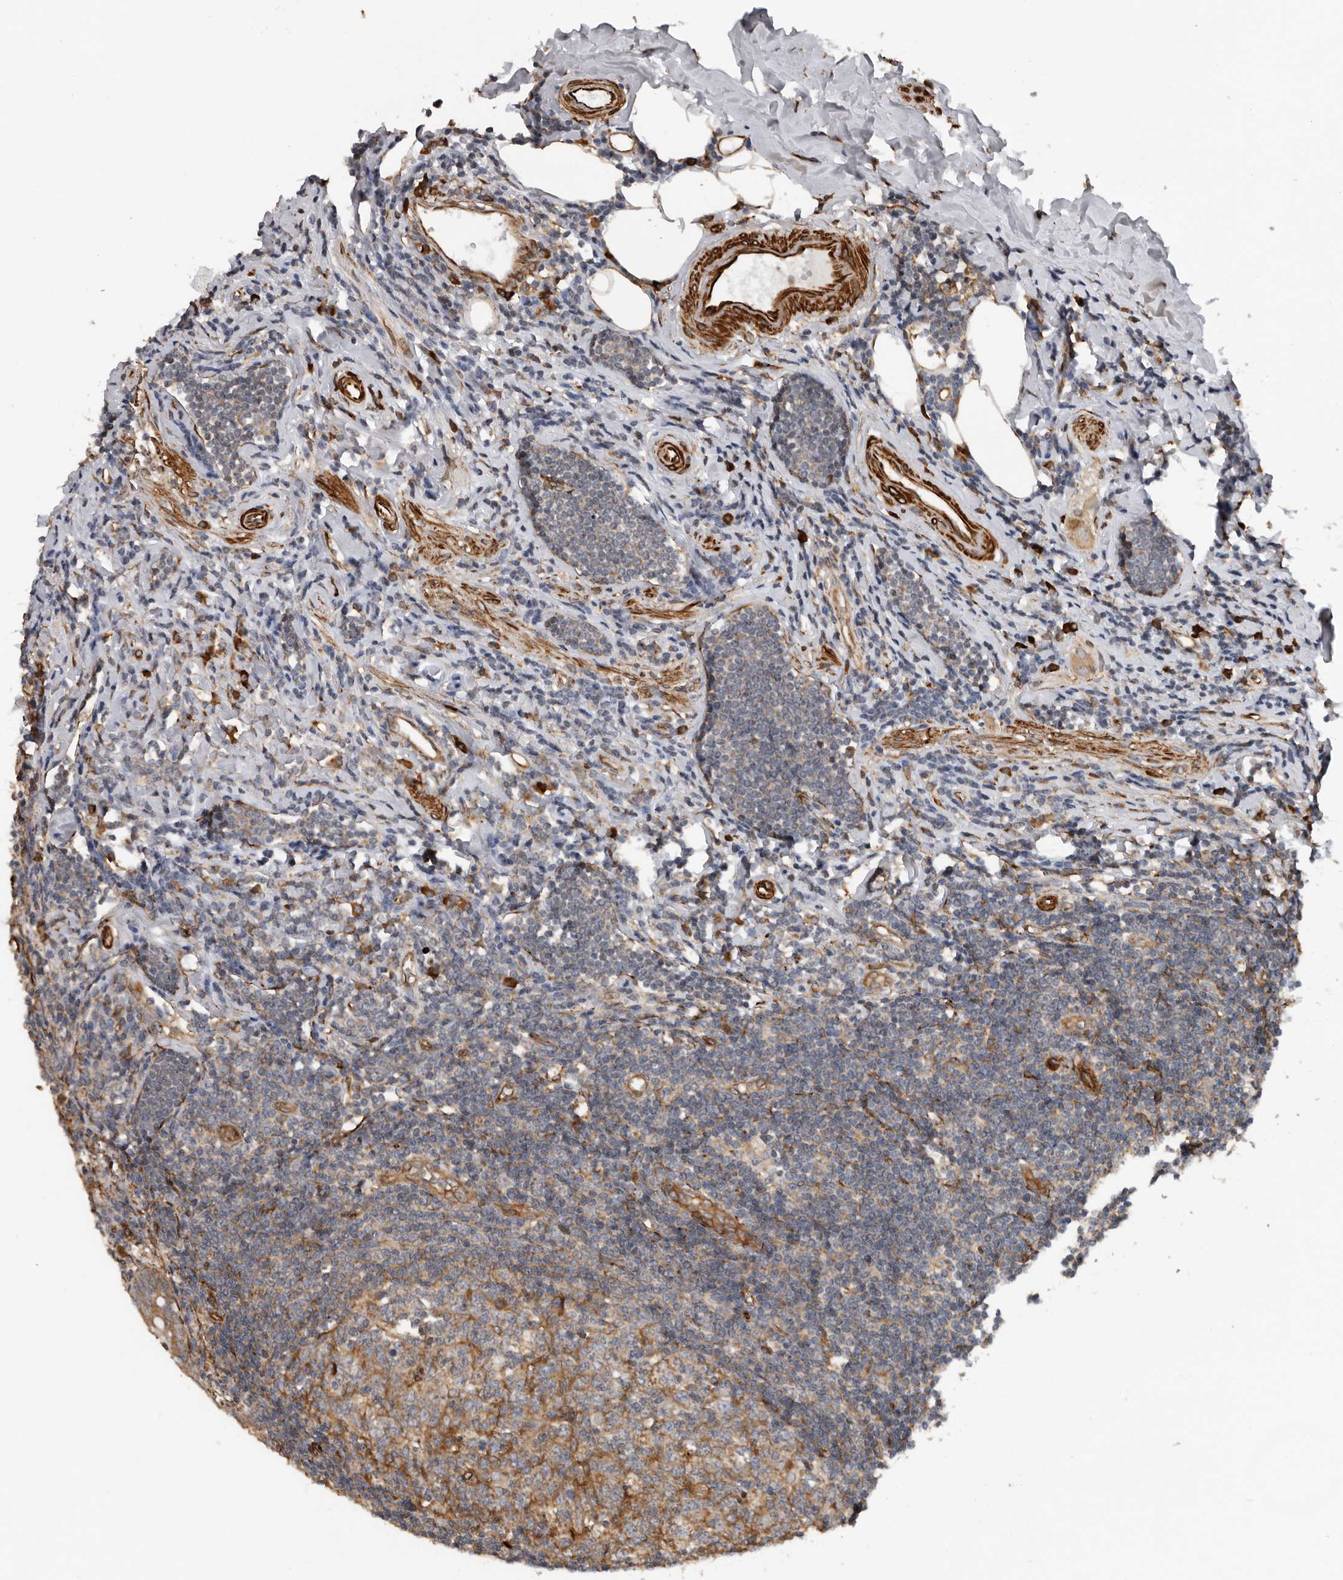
{"staining": {"intensity": "moderate", "quantity": ">75%", "location": "cytoplasmic/membranous"}, "tissue": "appendix", "cell_type": "Glandular cells", "image_type": "normal", "snomed": [{"axis": "morphology", "description": "Normal tissue, NOS"}, {"axis": "topography", "description": "Appendix"}], "caption": "About >75% of glandular cells in benign human appendix reveal moderate cytoplasmic/membranous protein staining as visualized by brown immunohistochemical staining.", "gene": "CEP350", "patient": {"sex": "female", "age": 54}}